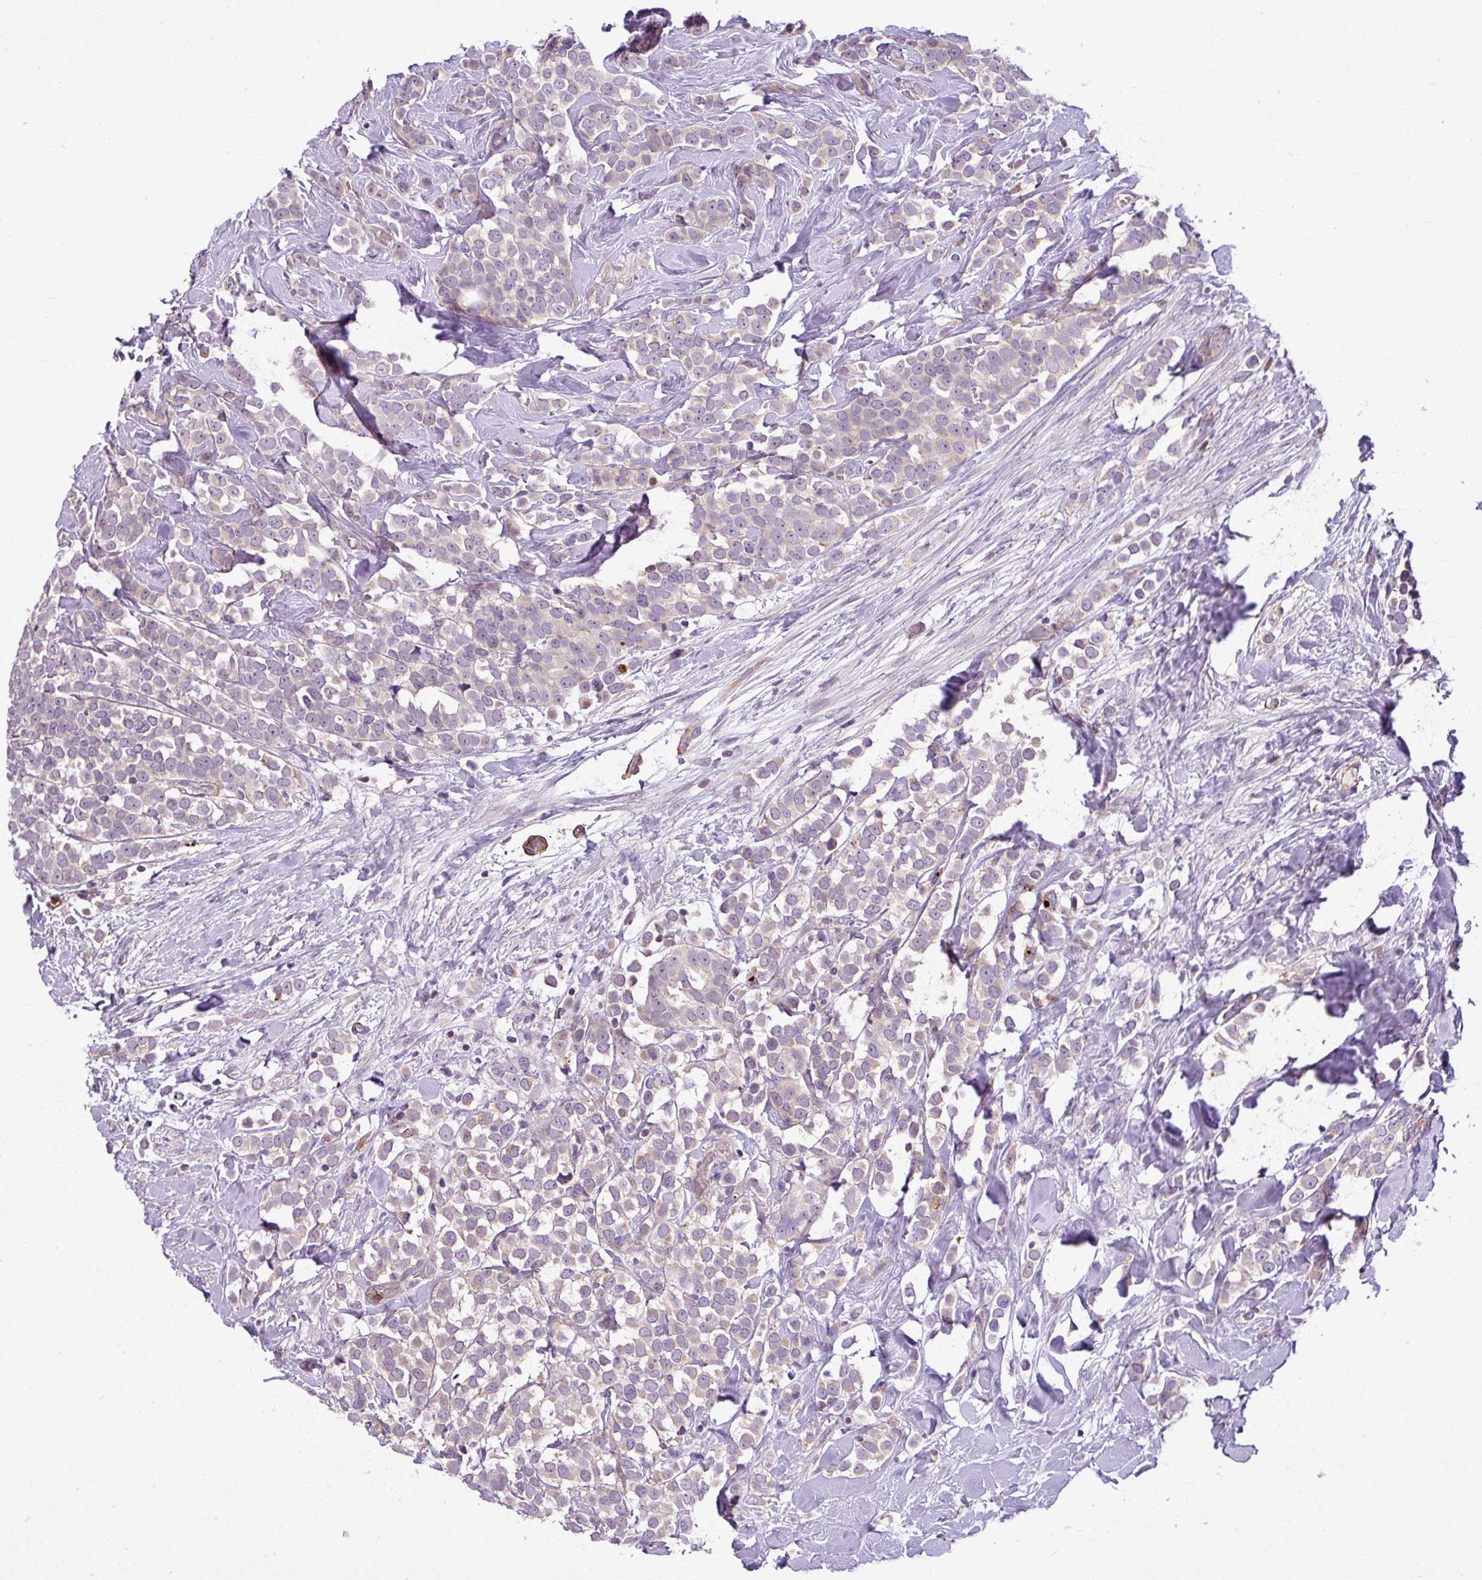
{"staining": {"intensity": "weak", "quantity": "25%-75%", "location": "cytoplasmic/membranous"}, "tissue": "breast cancer", "cell_type": "Tumor cells", "image_type": "cancer", "snomed": [{"axis": "morphology", "description": "Duct carcinoma"}, {"axis": "topography", "description": "Breast"}], "caption": "The histopathology image displays a brown stain indicating the presence of a protein in the cytoplasmic/membranous of tumor cells in breast cancer.", "gene": "NBEAL2", "patient": {"sex": "female", "age": 80}}